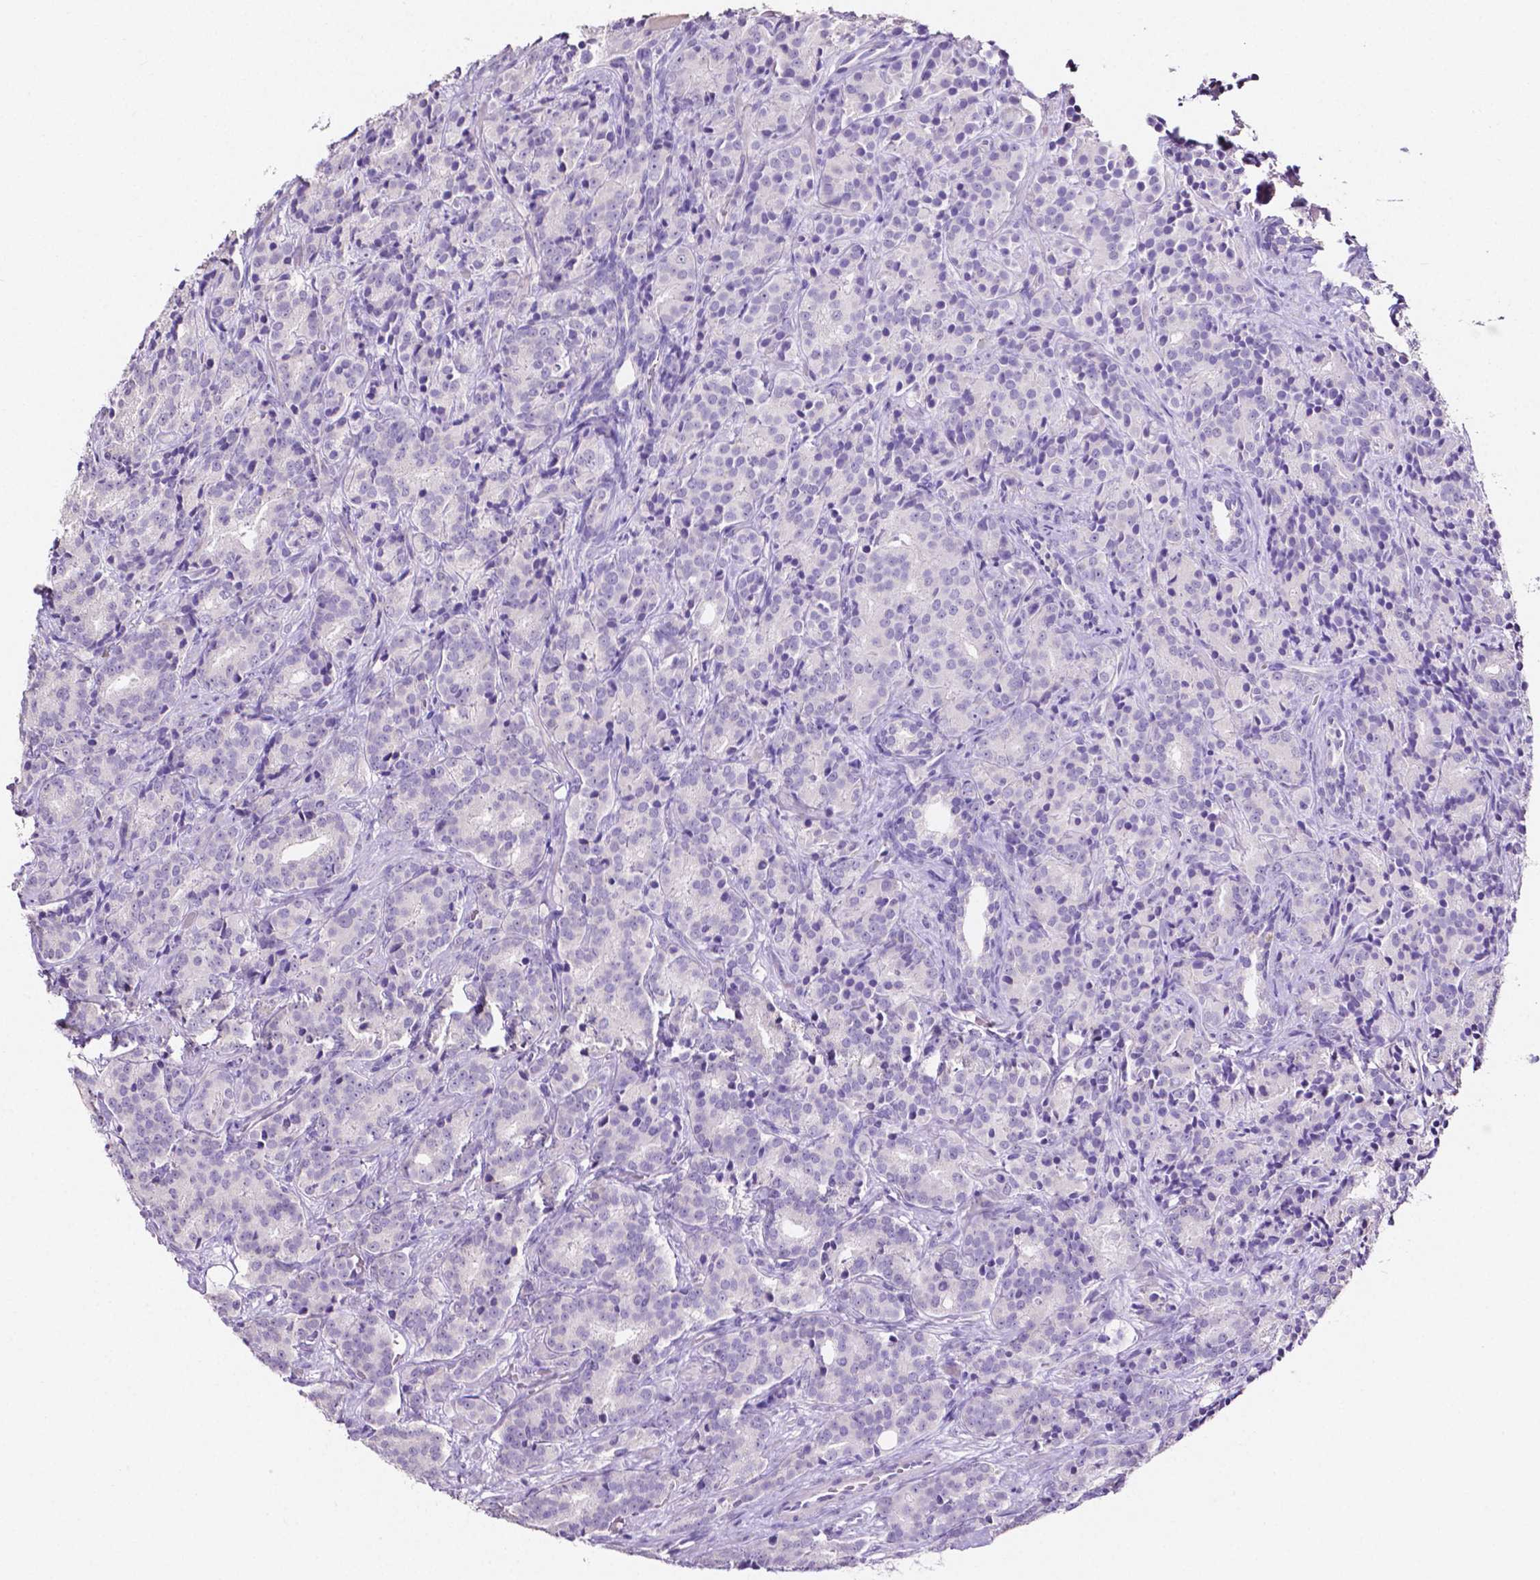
{"staining": {"intensity": "negative", "quantity": "none", "location": "none"}, "tissue": "prostate cancer", "cell_type": "Tumor cells", "image_type": "cancer", "snomed": [{"axis": "morphology", "description": "Adenocarcinoma, High grade"}, {"axis": "topography", "description": "Prostate"}], "caption": "High power microscopy micrograph of an immunohistochemistry histopathology image of prostate cancer, revealing no significant expression in tumor cells. The staining is performed using DAB brown chromogen with nuclei counter-stained in using hematoxylin.", "gene": "SLC22A2", "patient": {"sex": "male", "age": 90}}